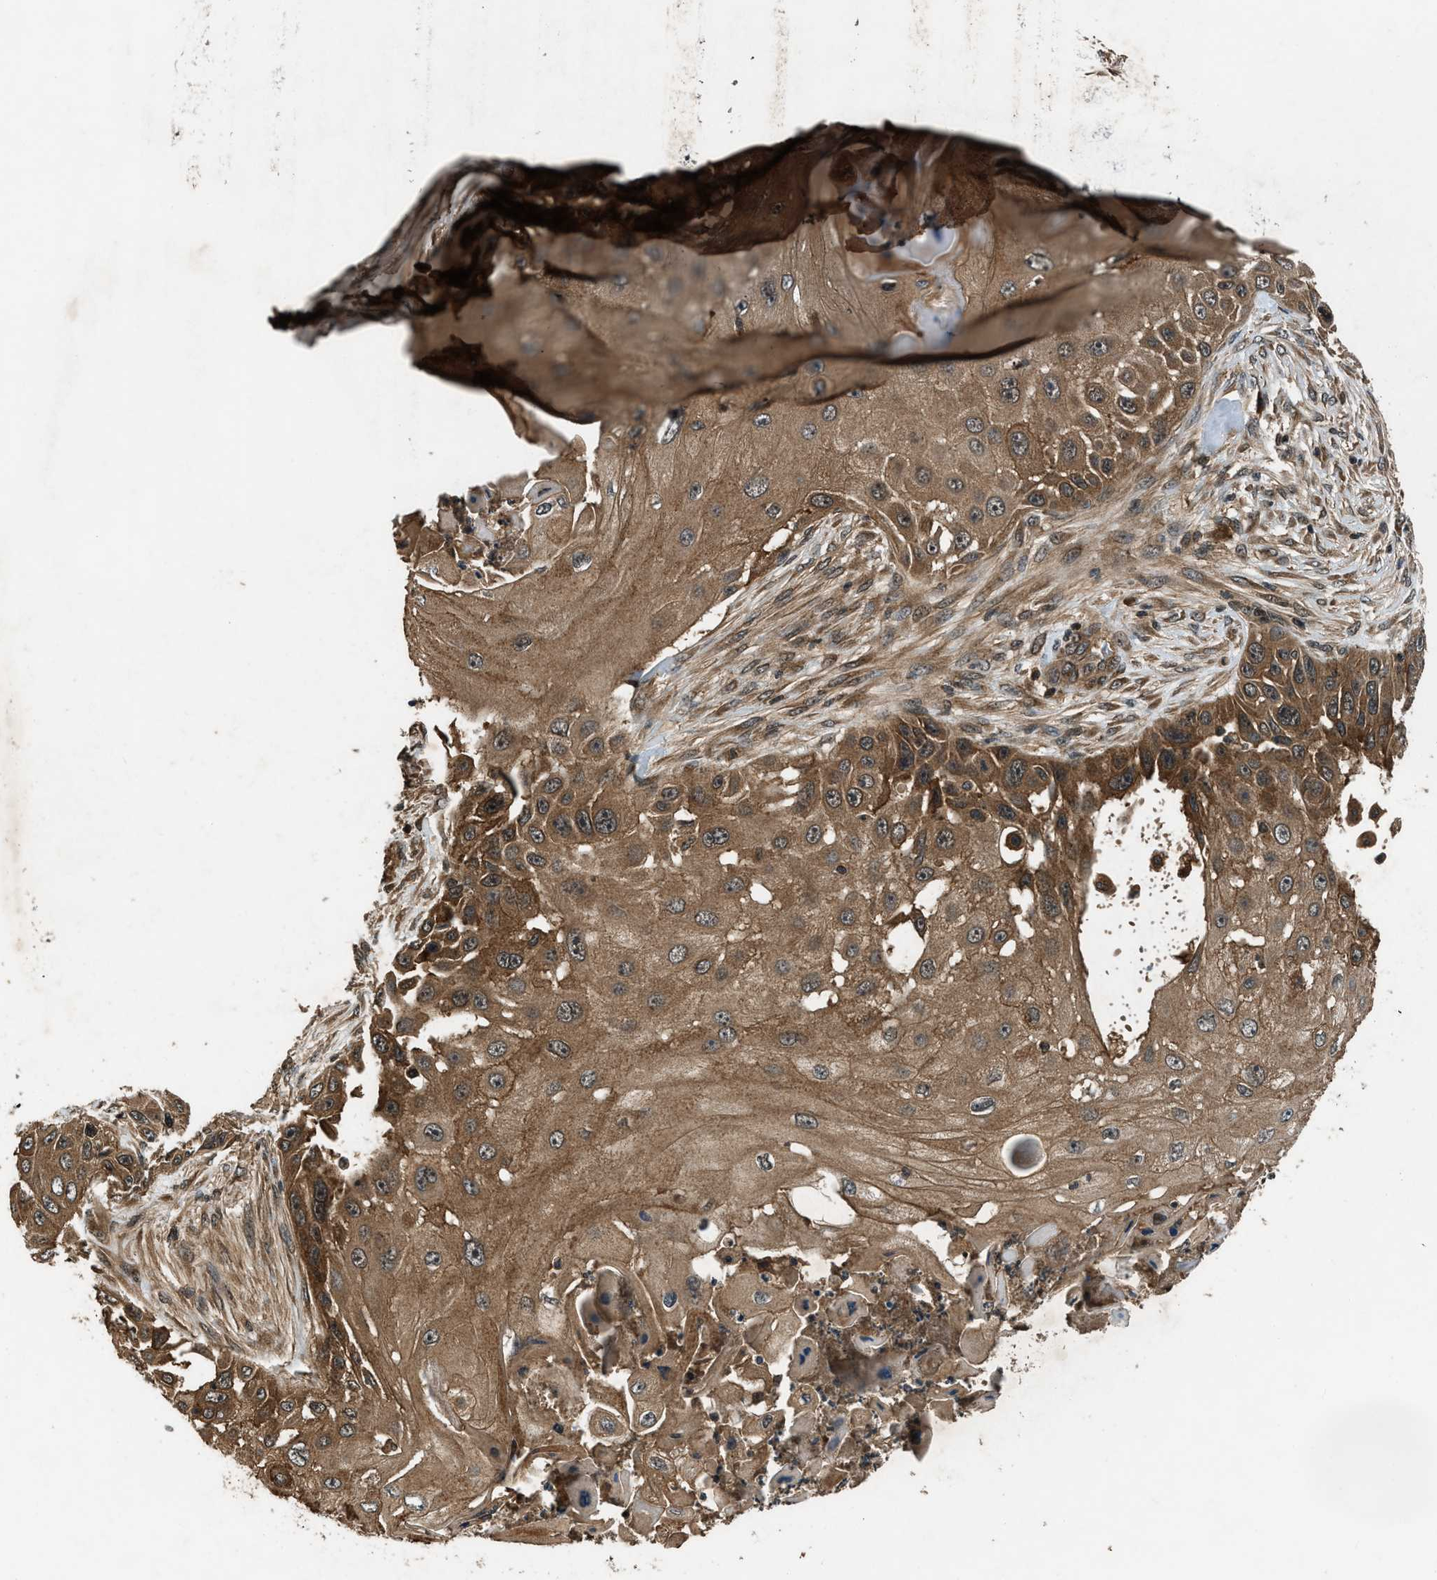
{"staining": {"intensity": "moderate", "quantity": ">75%", "location": "cytoplasmic/membranous"}, "tissue": "skin cancer", "cell_type": "Tumor cells", "image_type": "cancer", "snomed": [{"axis": "morphology", "description": "Squamous cell carcinoma, NOS"}, {"axis": "topography", "description": "Skin"}], "caption": "Squamous cell carcinoma (skin) stained with DAB (3,3'-diaminobenzidine) immunohistochemistry exhibits medium levels of moderate cytoplasmic/membranous expression in approximately >75% of tumor cells.", "gene": "RPS6KB1", "patient": {"sex": "female", "age": 44}}